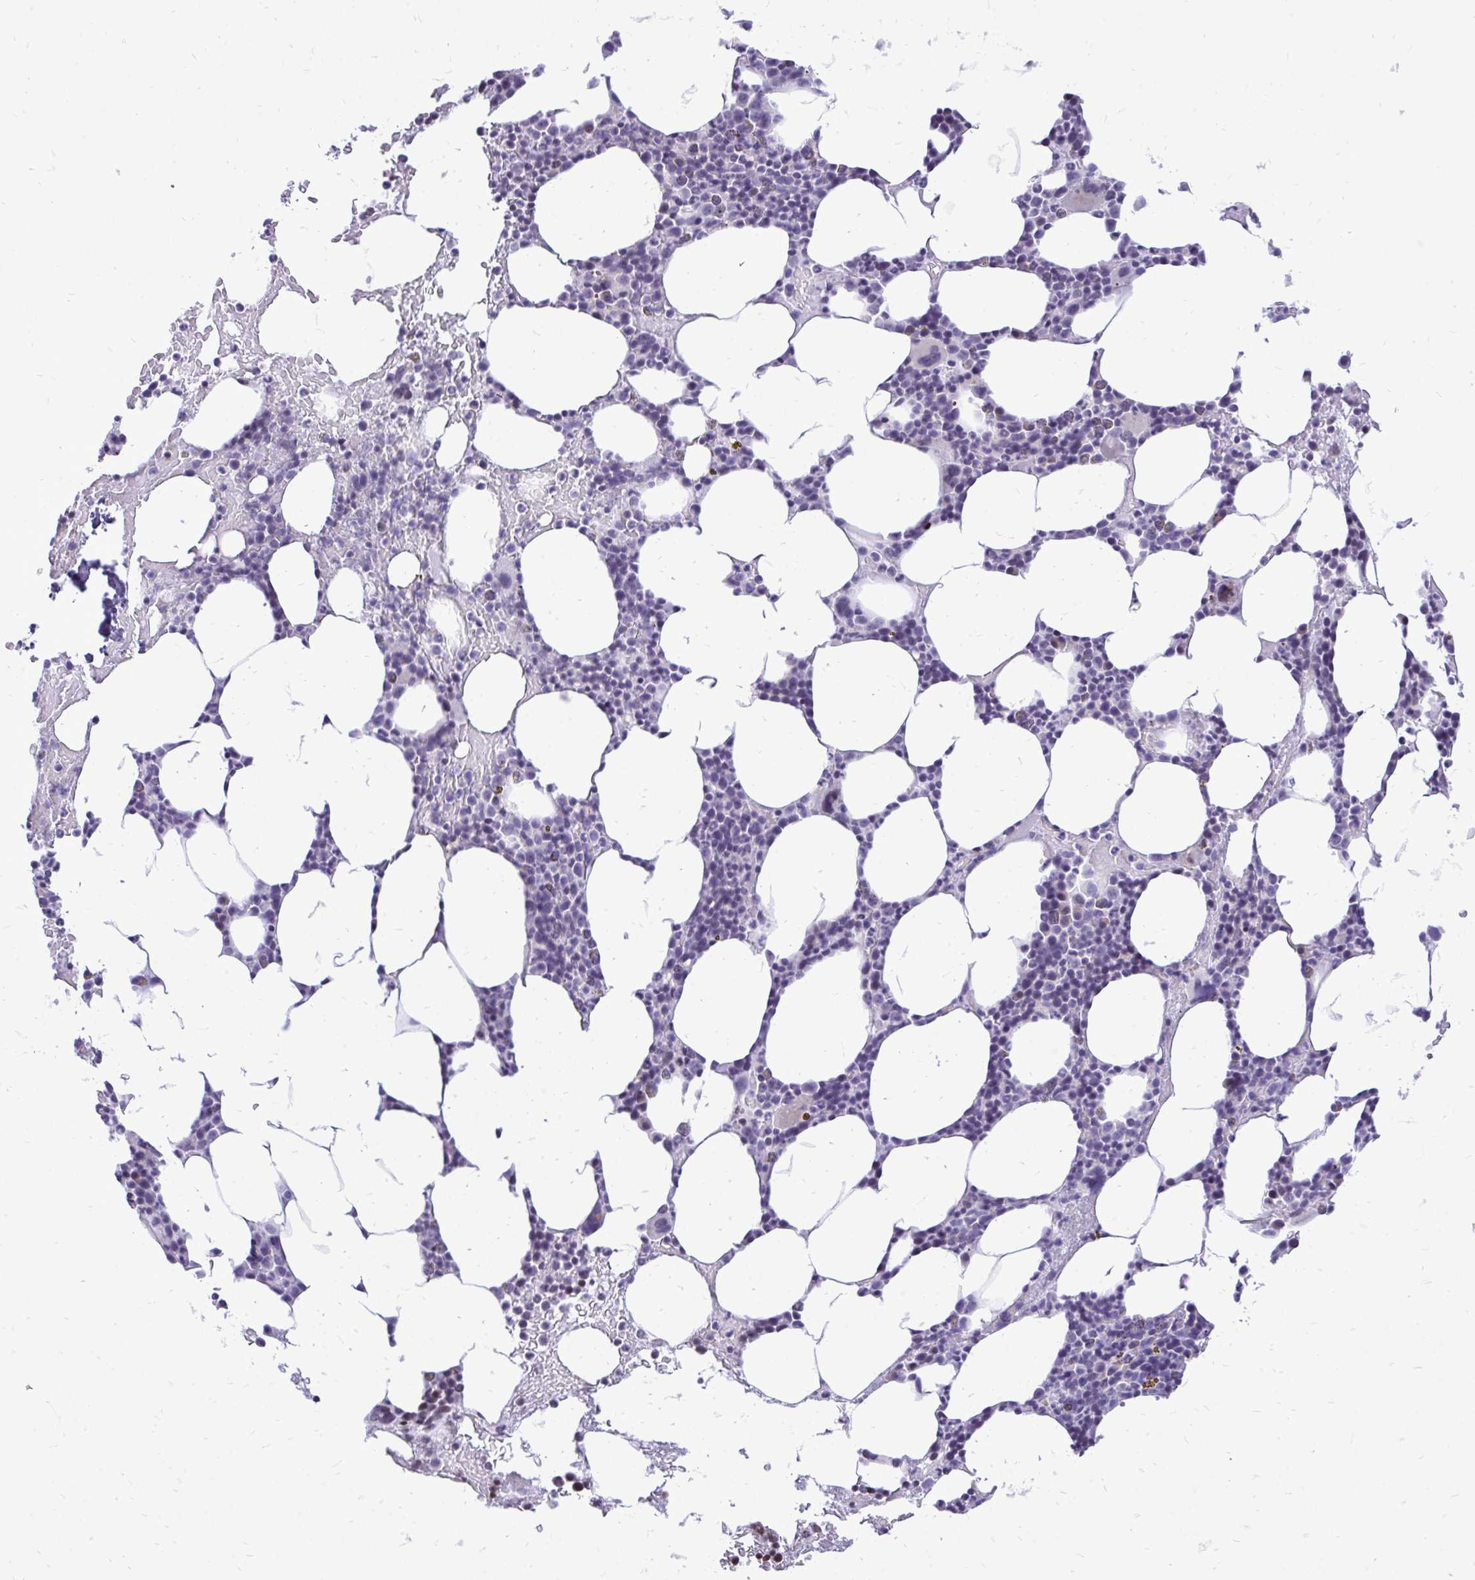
{"staining": {"intensity": "negative", "quantity": "none", "location": "none"}, "tissue": "bone marrow", "cell_type": "Hematopoietic cells", "image_type": "normal", "snomed": [{"axis": "morphology", "description": "Normal tissue, NOS"}, {"axis": "topography", "description": "Bone marrow"}], "caption": "Immunohistochemistry of unremarkable bone marrow shows no expression in hematopoietic cells.", "gene": "GABRA1", "patient": {"sex": "female", "age": 62}}